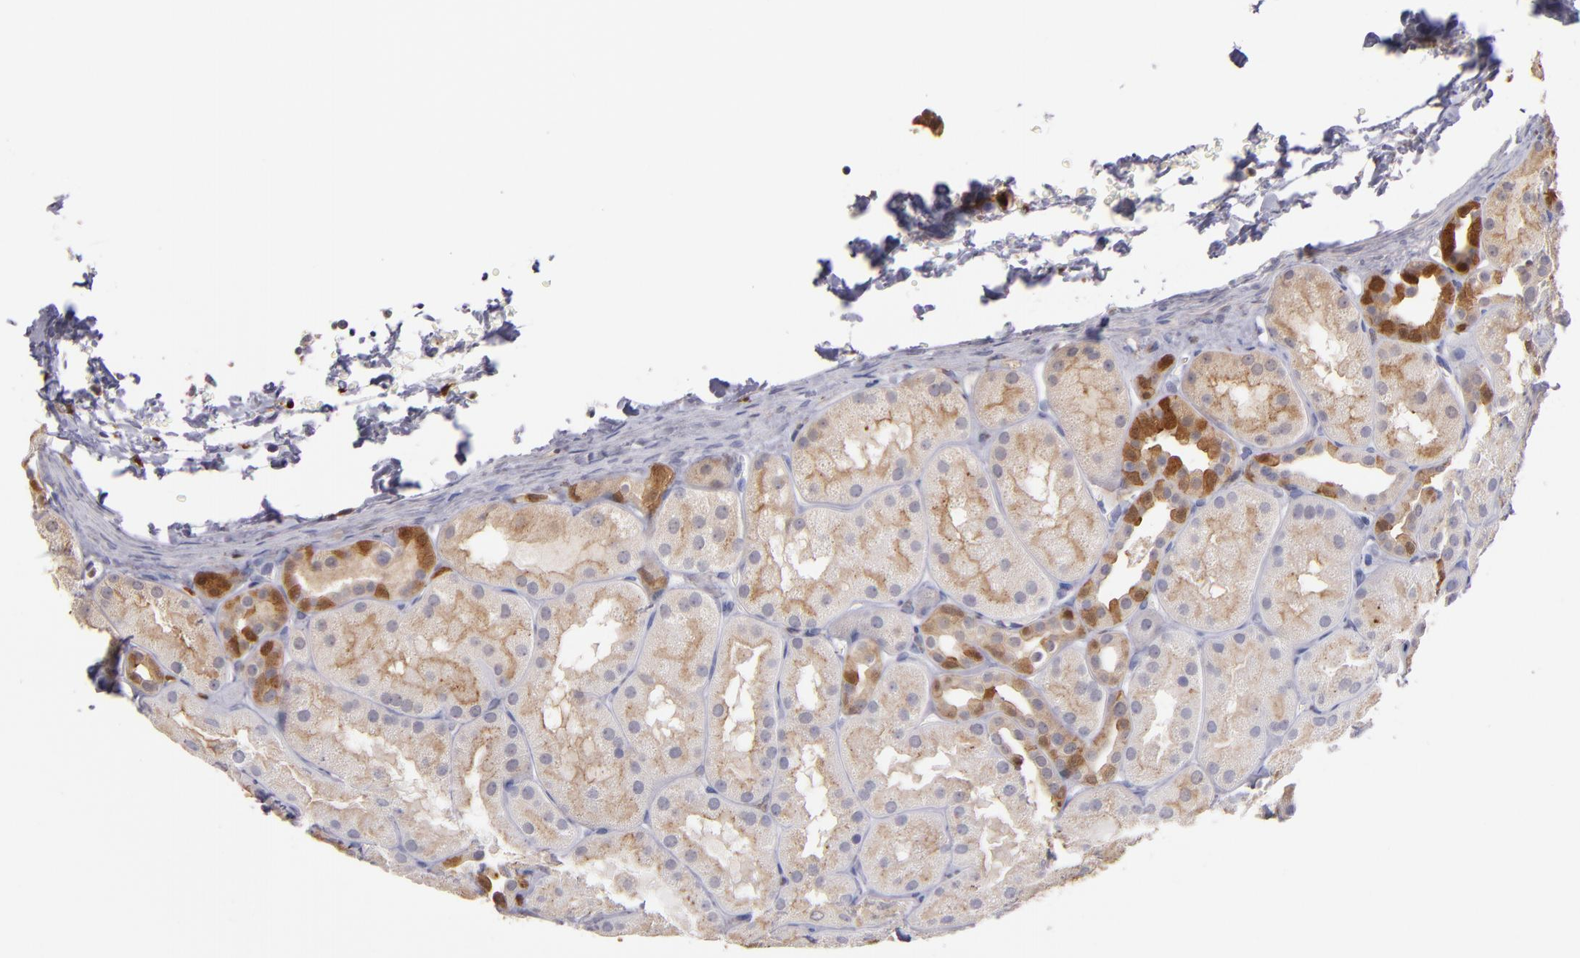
{"staining": {"intensity": "negative", "quantity": "none", "location": "none"}, "tissue": "kidney", "cell_type": "Cells in glomeruli", "image_type": "normal", "snomed": [{"axis": "morphology", "description": "Normal tissue, NOS"}, {"axis": "topography", "description": "Kidney"}], "caption": "DAB immunohistochemical staining of benign human kidney reveals no significant positivity in cells in glomeruli. Brightfield microscopy of IHC stained with DAB (brown) and hematoxylin (blue), captured at high magnification.", "gene": "PRKCD", "patient": {"sex": "male", "age": 28}}